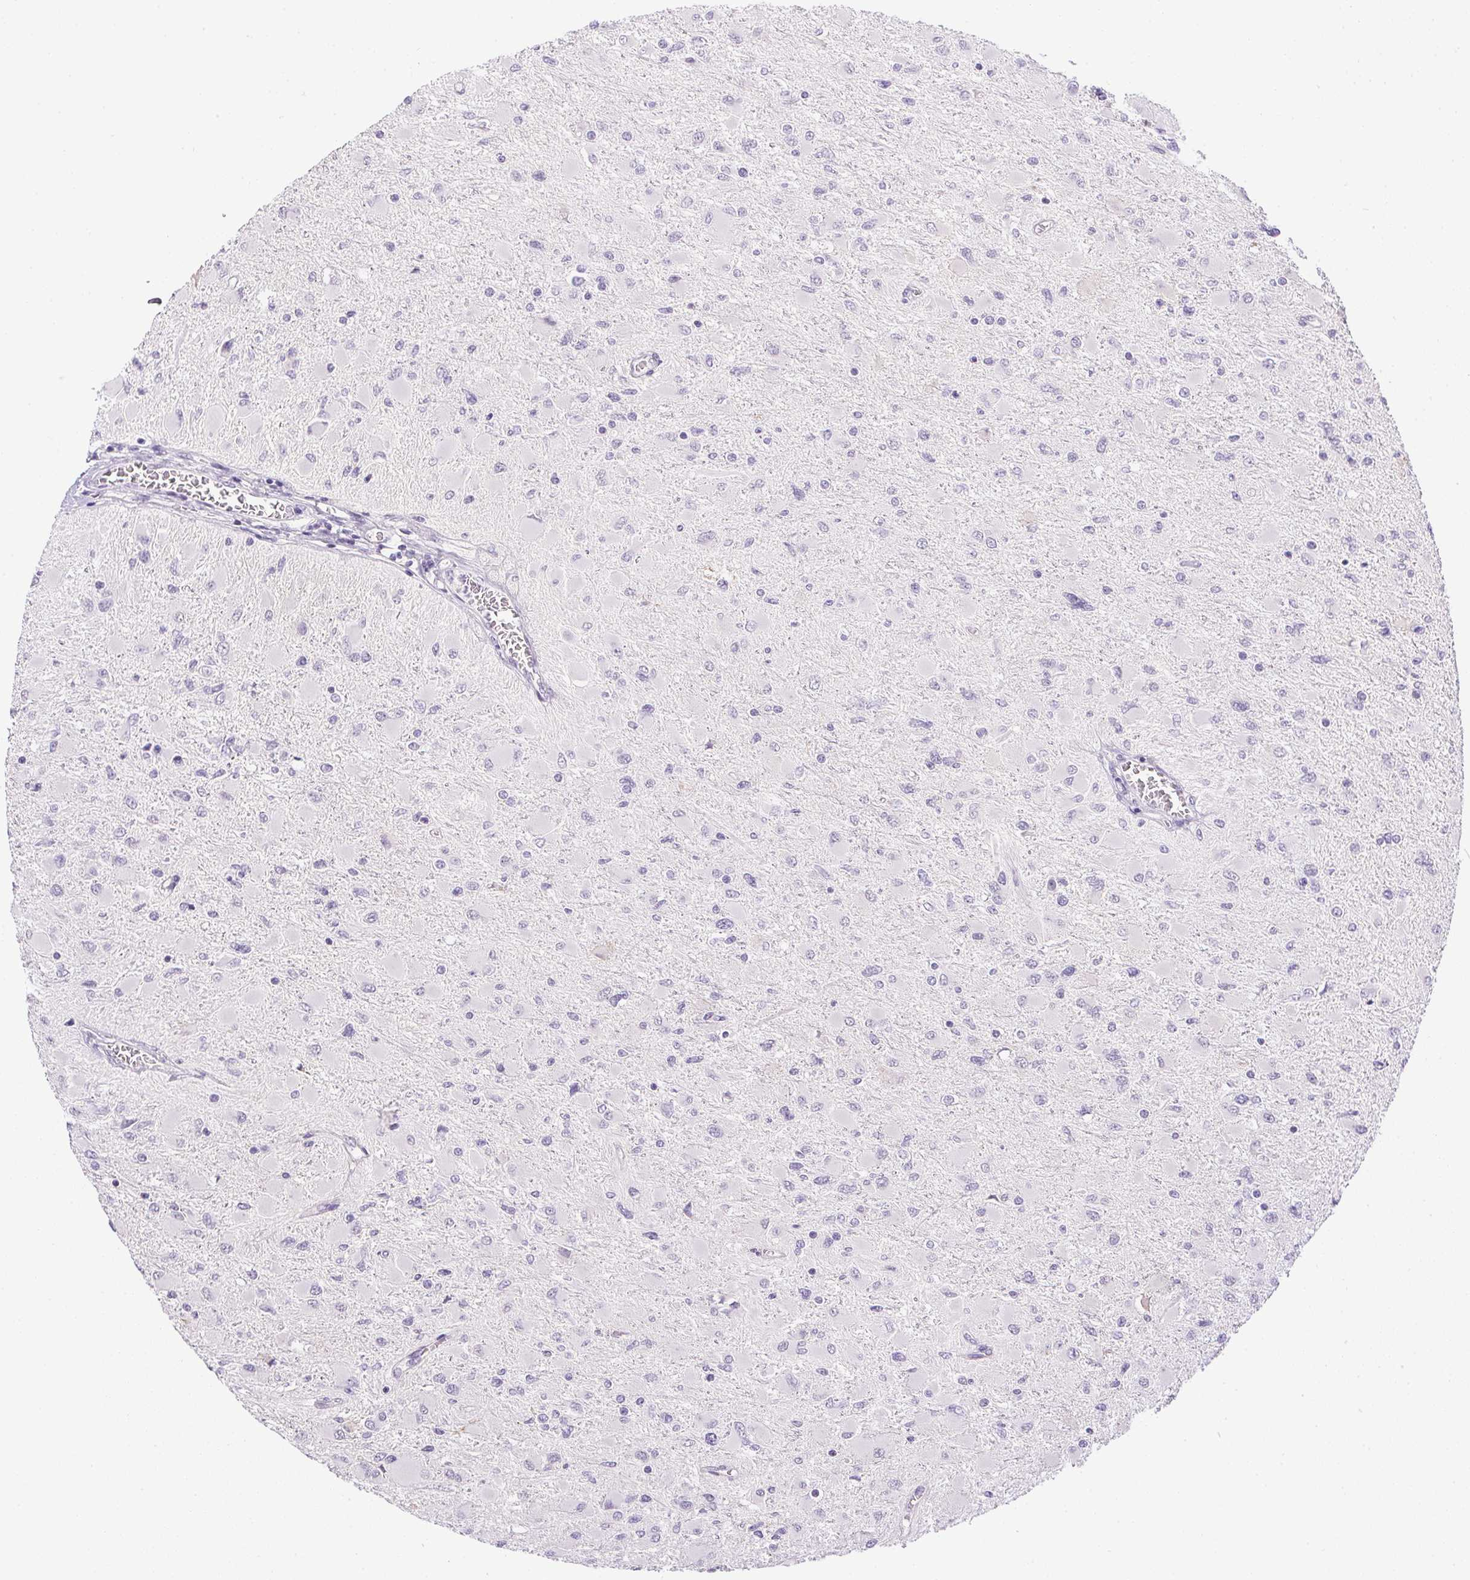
{"staining": {"intensity": "negative", "quantity": "none", "location": "none"}, "tissue": "glioma", "cell_type": "Tumor cells", "image_type": "cancer", "snomed": [{"axis": "morphology", "description": "Glioma, malignant, High grade"}, {"axis": "topography", "description": "Cerebral cortex"}], "caption": "Tumor cells show no significant protein positivity in glioma.", "gene": "PRL", "patient": {"sex": "female", "age": 36}}